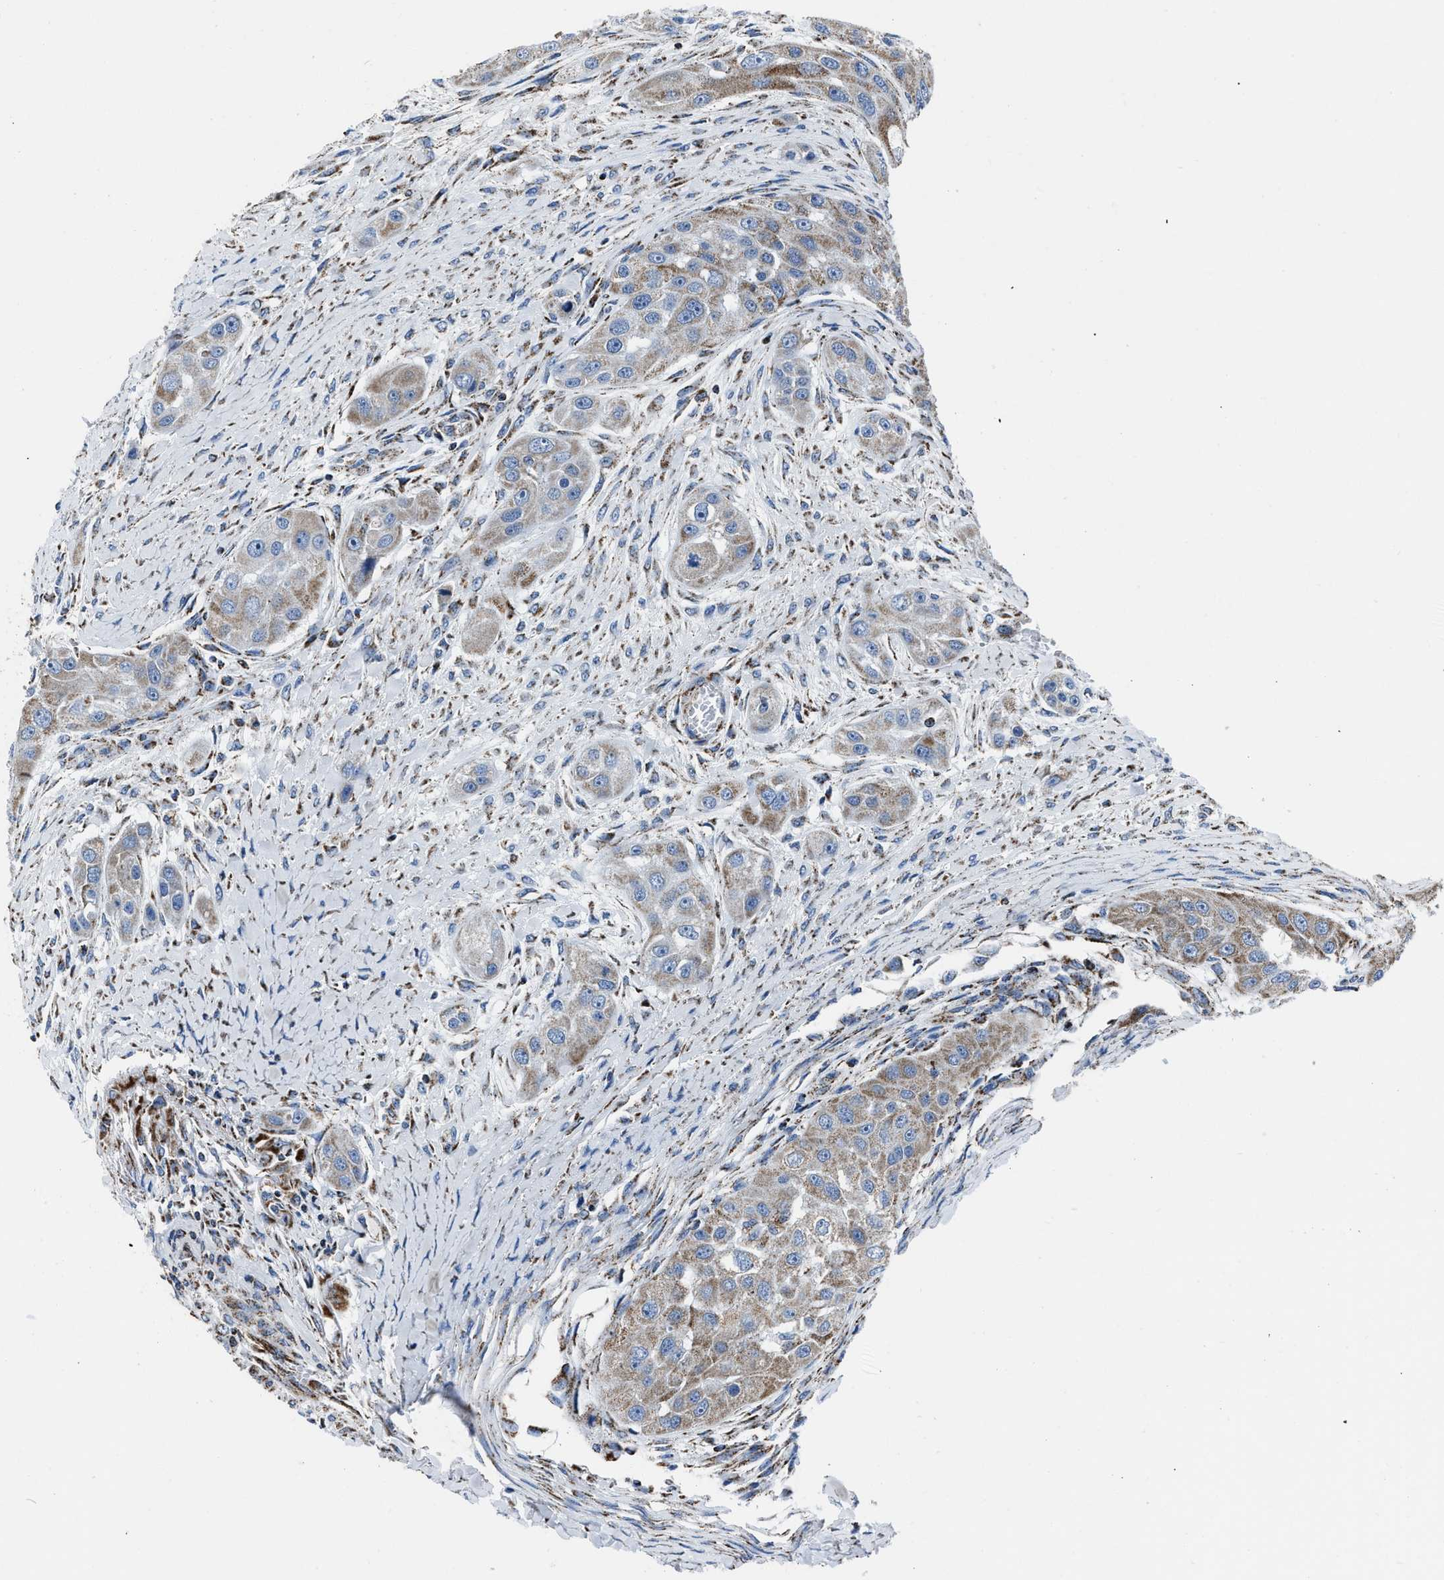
{"staining": {"intensity": "moderate", "quantity": "25%-75%", "location": "cytoplasmic/membranous"}, "tissue": "head and neck cancer", "cell_type": "Tumor cells", "image_type": "cancer", "snomed": [{"axis": "morphology", "description": "Normal tissue, NOS"}, {"axis": "morphology", "description": "Squamous cell carcinoma, NOS"}, {"axis": "topography", "description": "Skeletal muscle"}, {"axis": "topography", "description": "Head-Neck"}], "caption": "High-magnification brightfield microscopy of squamous cell carcinoma (head and neck) stained with DAB (brown) and counterstained with hematoxylin (blue). tumor cells exhibit moderate cytoplasmic/membranous staining is appreciated in approximately25%-75% of cells. (DAB = brown stain, brightfield microscopy at high magnification).", "gene": "NSD3", "patient": {"sex": "male", "age": 51}}